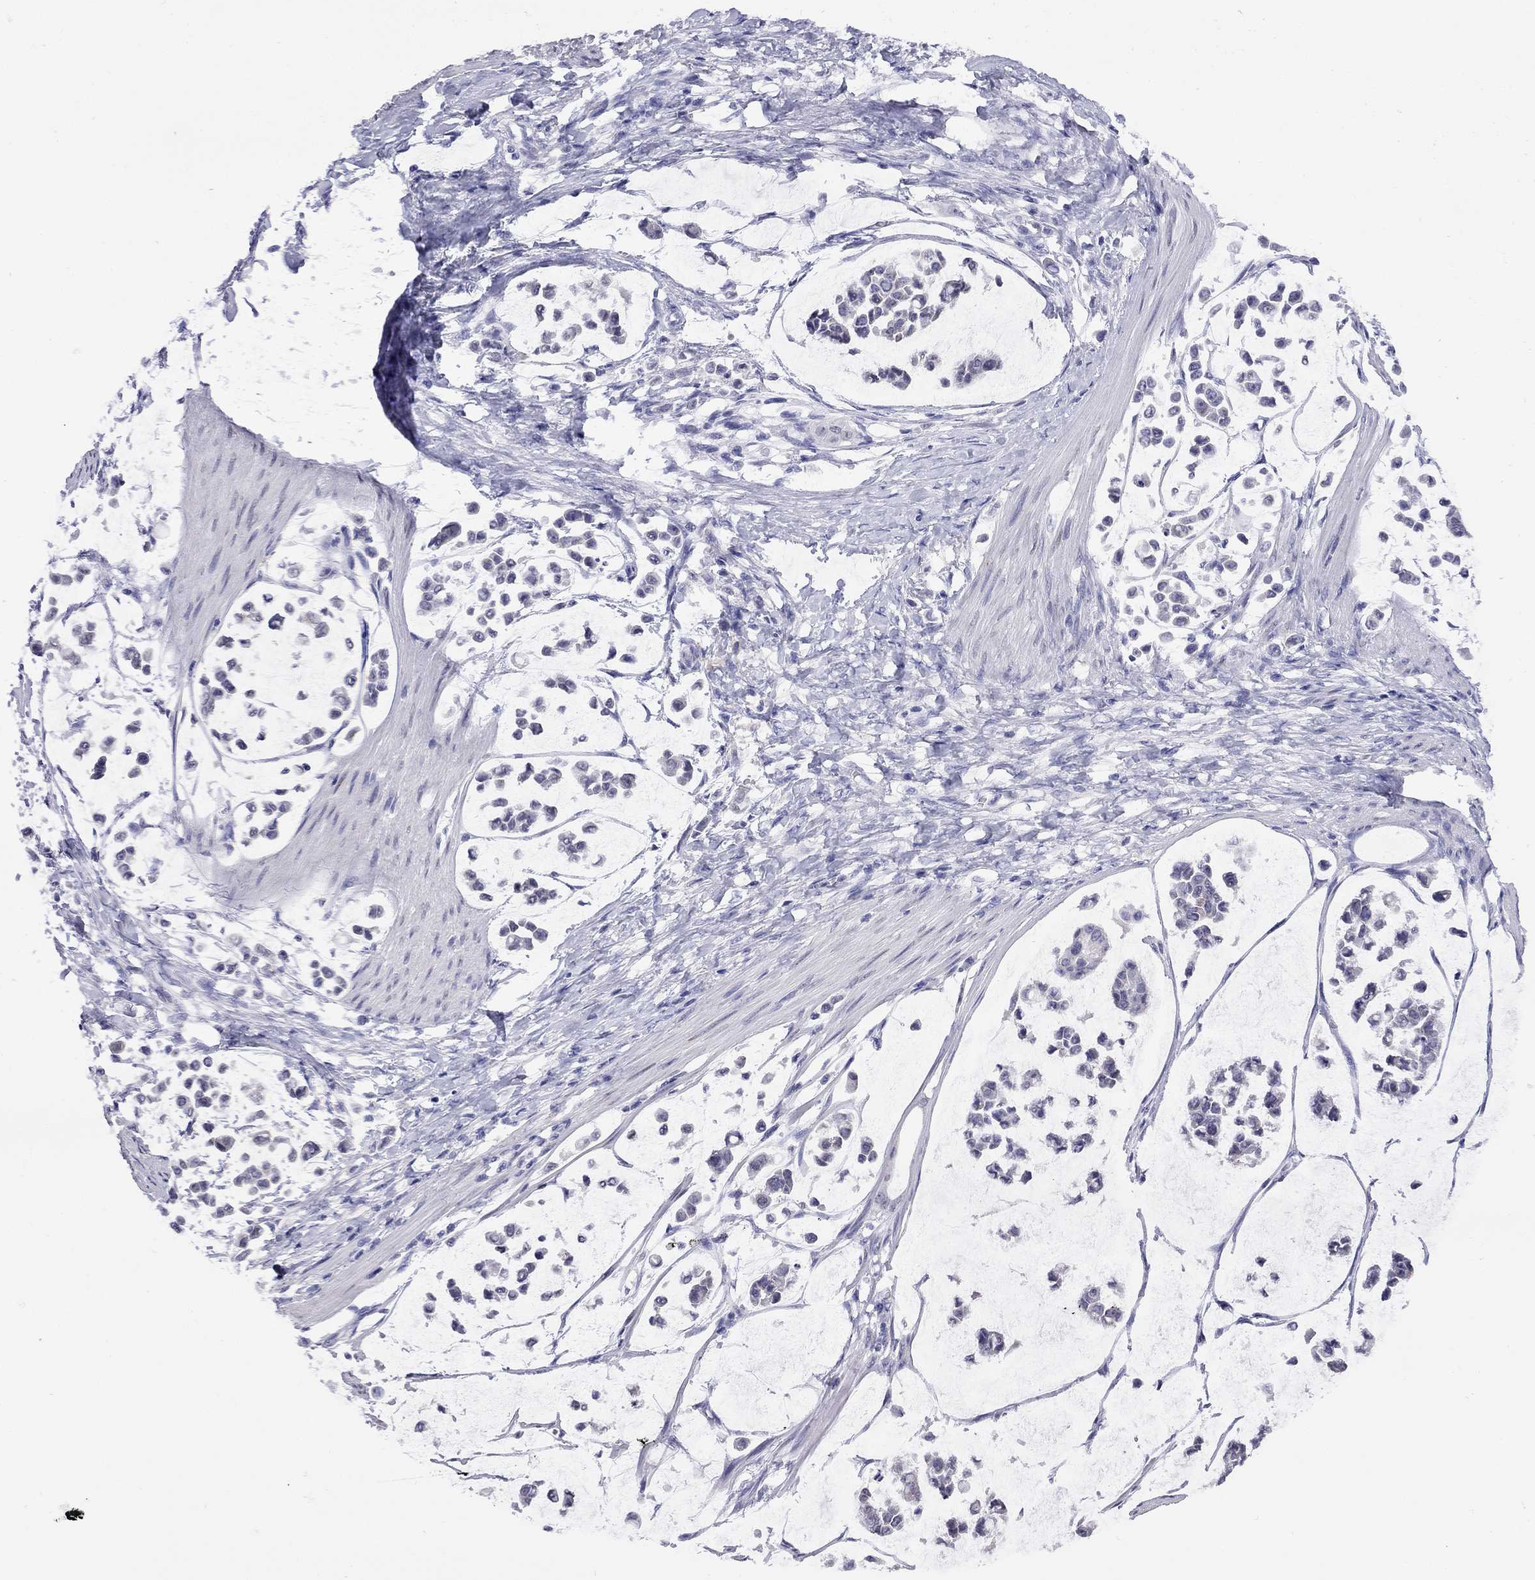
{"staining": {"intensity": "negative", "quantity": "none", "location": "none"}, "tissue": "stomach cancer", "cell_type": "Tumor cells", "image_type": "cancer", "snomed": [{"axis": "morphology", "description": "Adenocarcinoma, NOS"}, {"axis": "topography", "description": "Stomach"}], "caption": "IHC micrograph of adenocarcinoma (stomach) stained for a protein (brown), which demonstrates no positivity in tumor cells.", "gene": "ARMC12", "patient": {"sex": "male", "age": 82}}